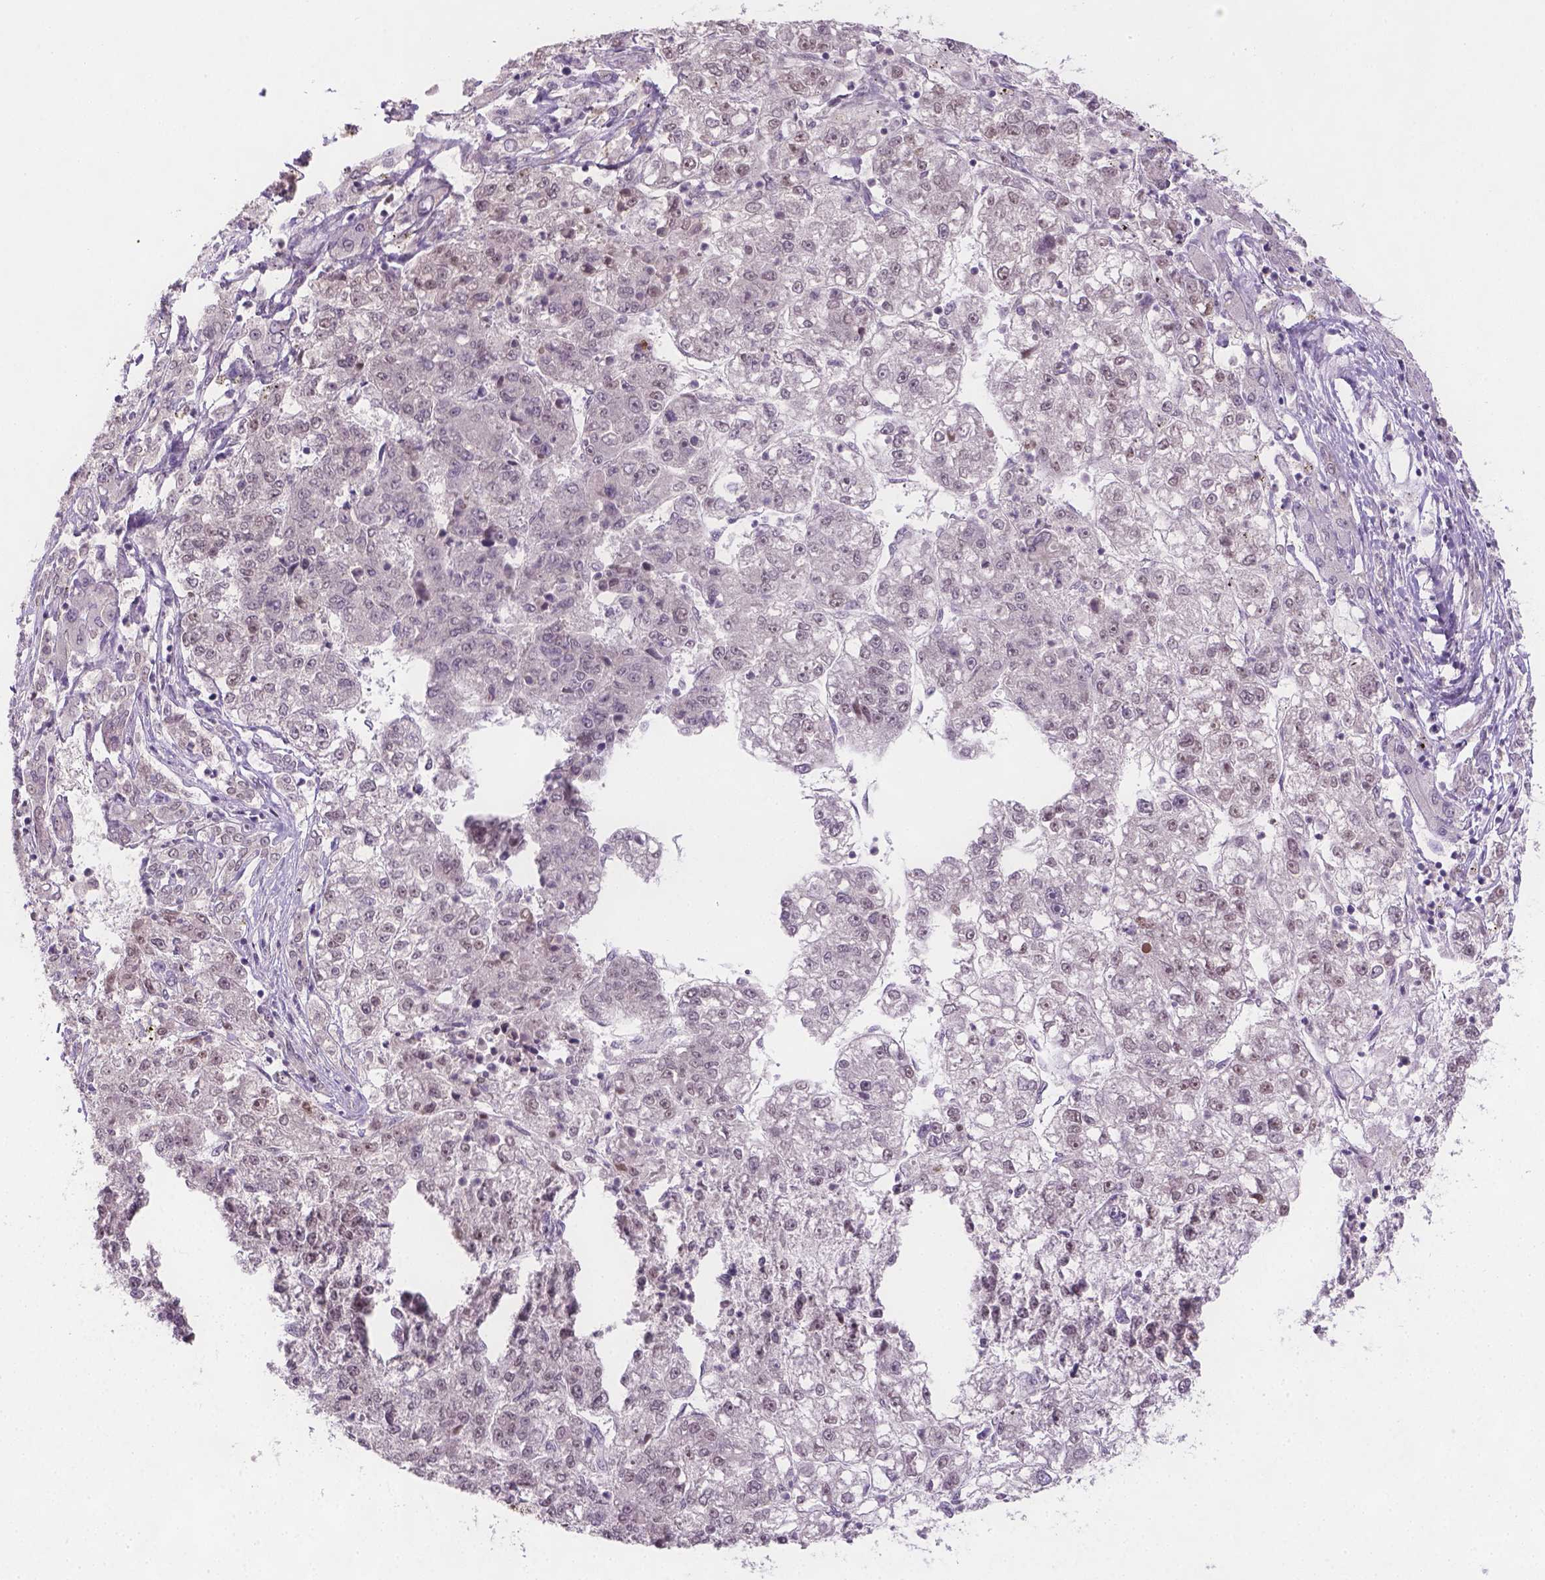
{"staining": {"intensity": "negative", "quantity": "none", "location": "none"}, "tissue": "liver cancer", "cell_type": "Tumor cells", "image_type": "cancer", "snomed": [{"axis": "morphology", "description": "Carcinoma, Hepatocellular, NOS"}, {"axis": "topography", "description": "Liver"}], "caption": "Immunohistochemistry of liver cancer (hepatocellular carcinoma) demonstrates no staining in tumor cells. (DAB (3,3'-diaminobenzidine) IHC visualized using brightfield microscopy, high magnification).", "gene": "FANCE", "patient": {"sex": "male", "age": 56}}